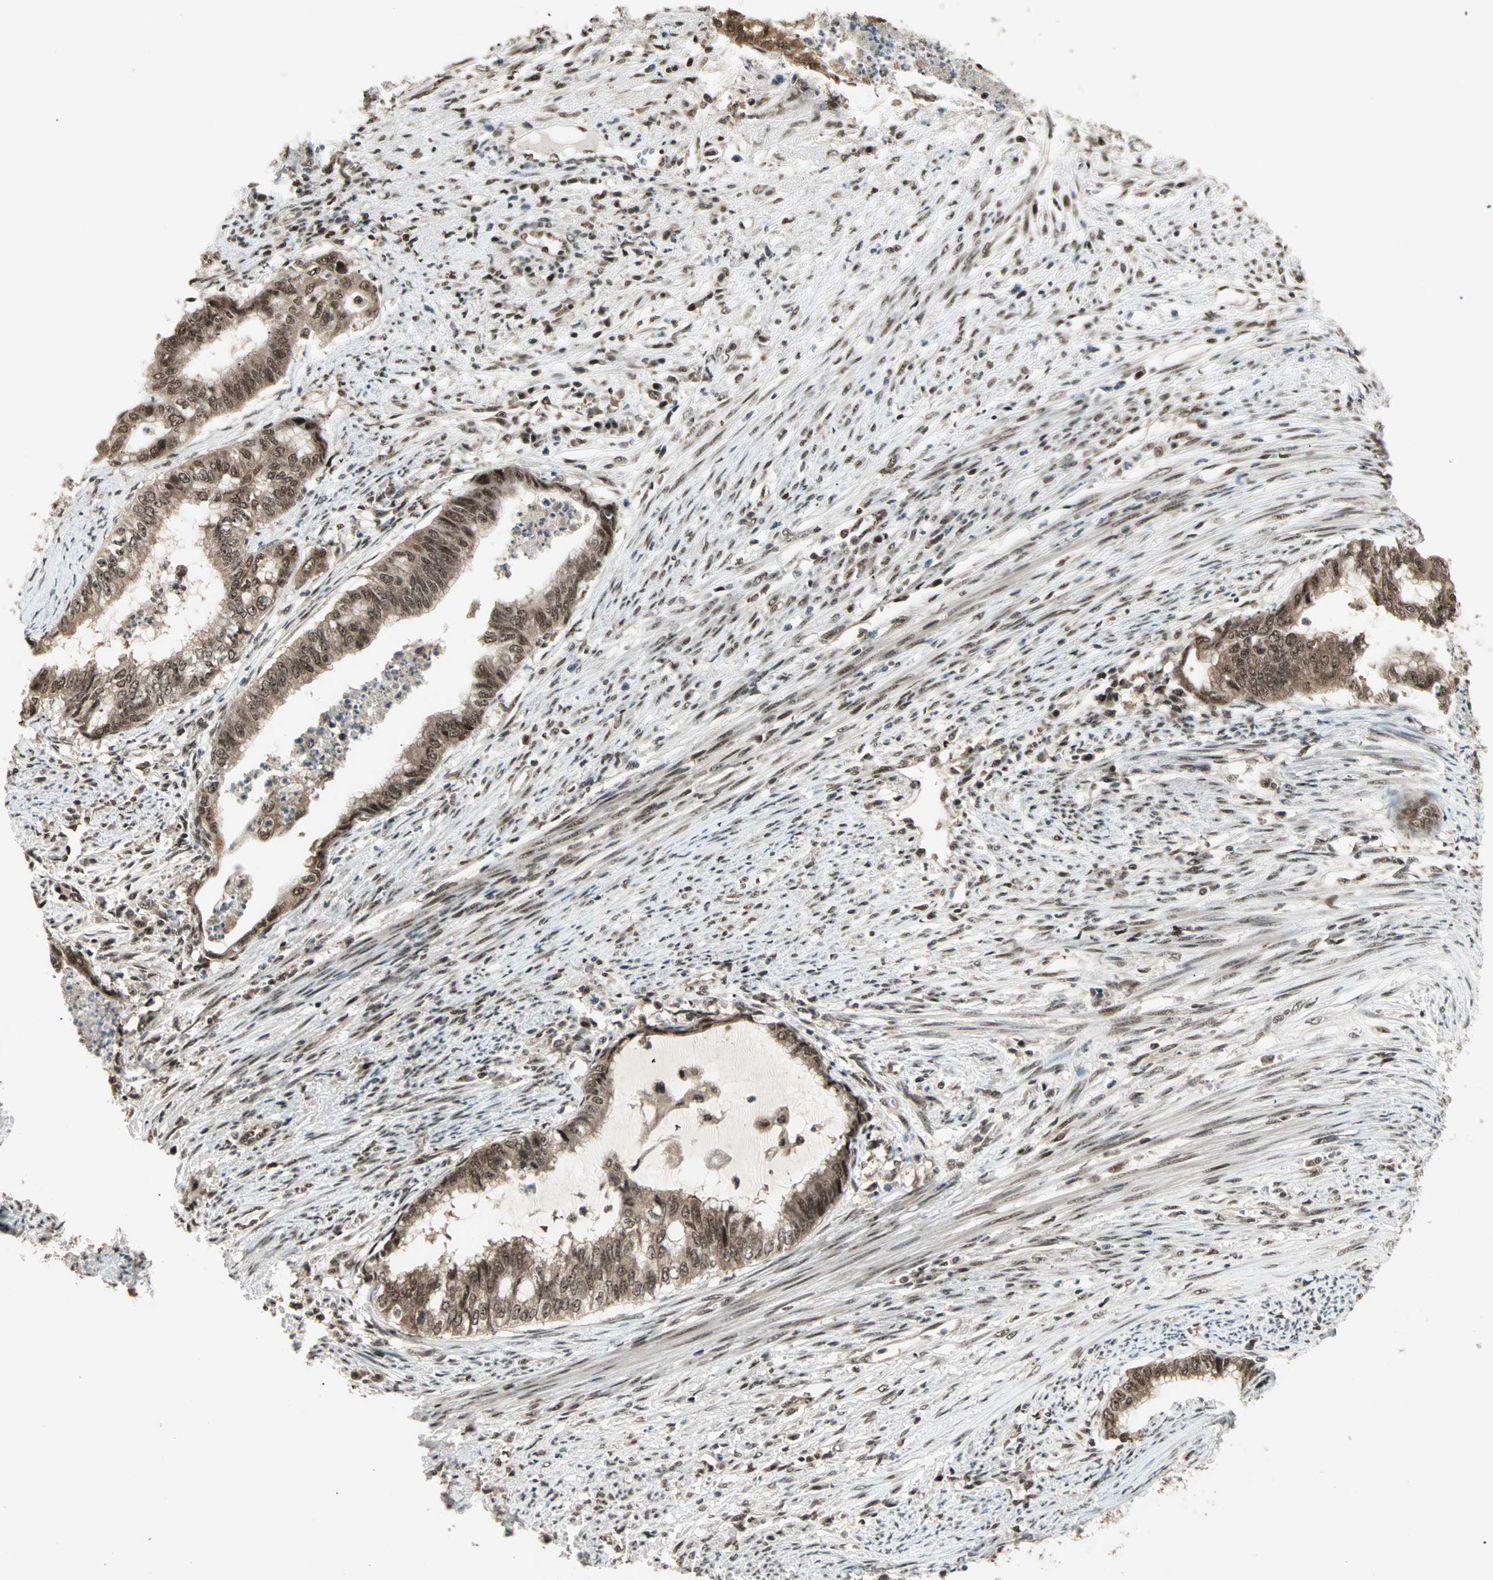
{"staining": {"intensity": "moderate", "quantity": ">75%", "location": "cytoplasmic/membranous,nuclear"}, "tissue": "endometrial cancer", "cell_type": "Tumor cells", "image_type": "cancer", "snomed": [{"axis": "morphology", "description": "Adenocarcinoma, NOS"}, {"axis": "topography", "description": "Endometrium"}], "caption": "DAB (3,3'-diaminobenzidine) immunohistochemical staining of endometrial cancer demonstrates moderate cytoplasmic/membranous and nuclear protein positivity in approximately >75% of tumor cells.", "gene": "ZNF44", "patient": {"sex": "female", "age": 79}}